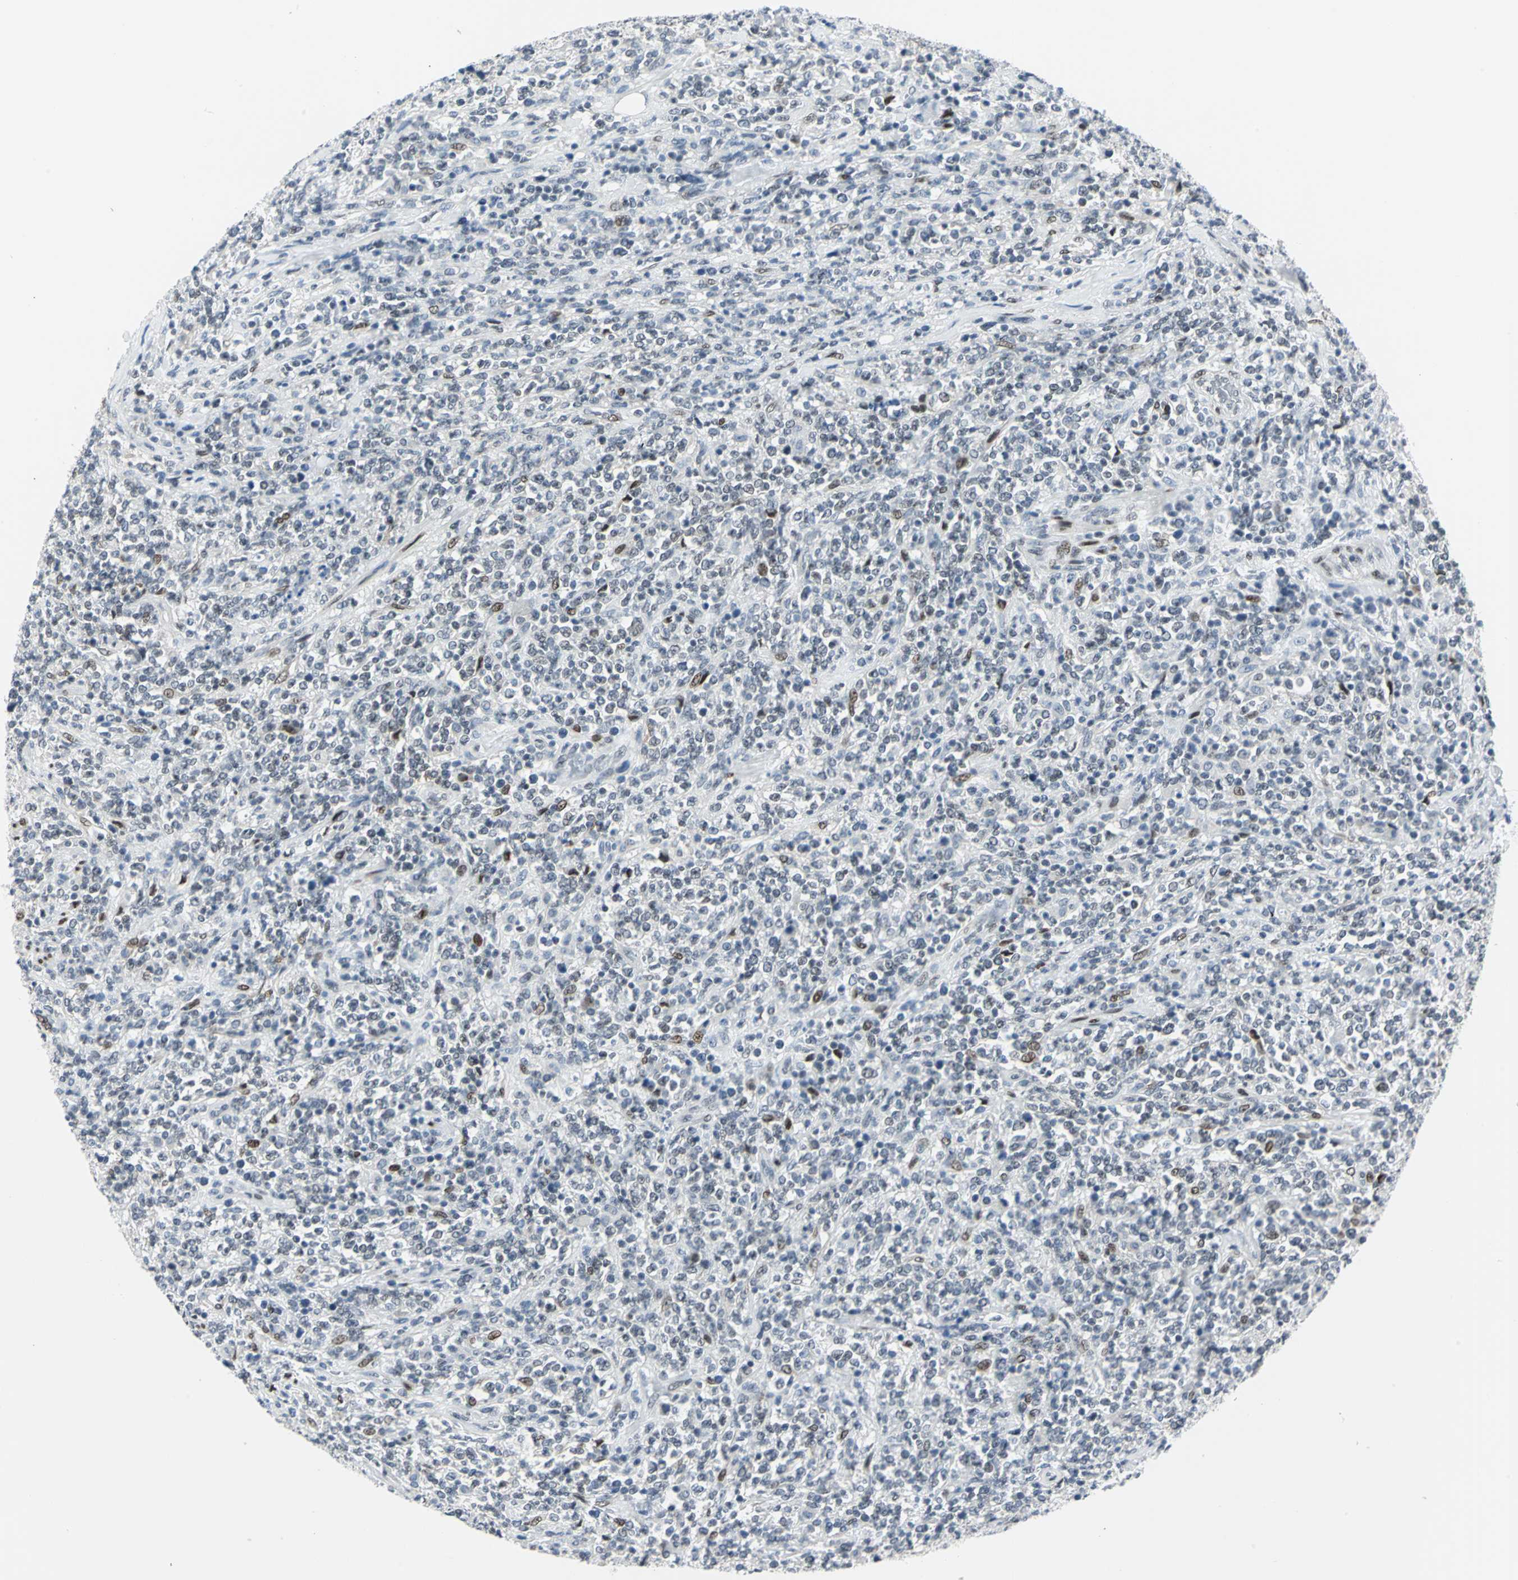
{"staining": {"intensity": "moderate", "quantity": "<25%", "location": "nuclear"}, "tissue": "lymphoma", "cell_type": "Tumor cells", "image_type": "cancer", "snomed": [{"axis": "morphology", "description": "Malignant lymphoma, non-Hodgkin's type, High grade"}, {"axis": "topography", "description": "Soft tissue"}], "caption": "Human high-grade malignant lymphoma, non-Hodgkin's type stained with a brown dye reveals moderate nuclear positive expression in approximately <25% of tumor cells.", "gene": "MEIS2", "patient": {"sex": "male", "age": 18}}